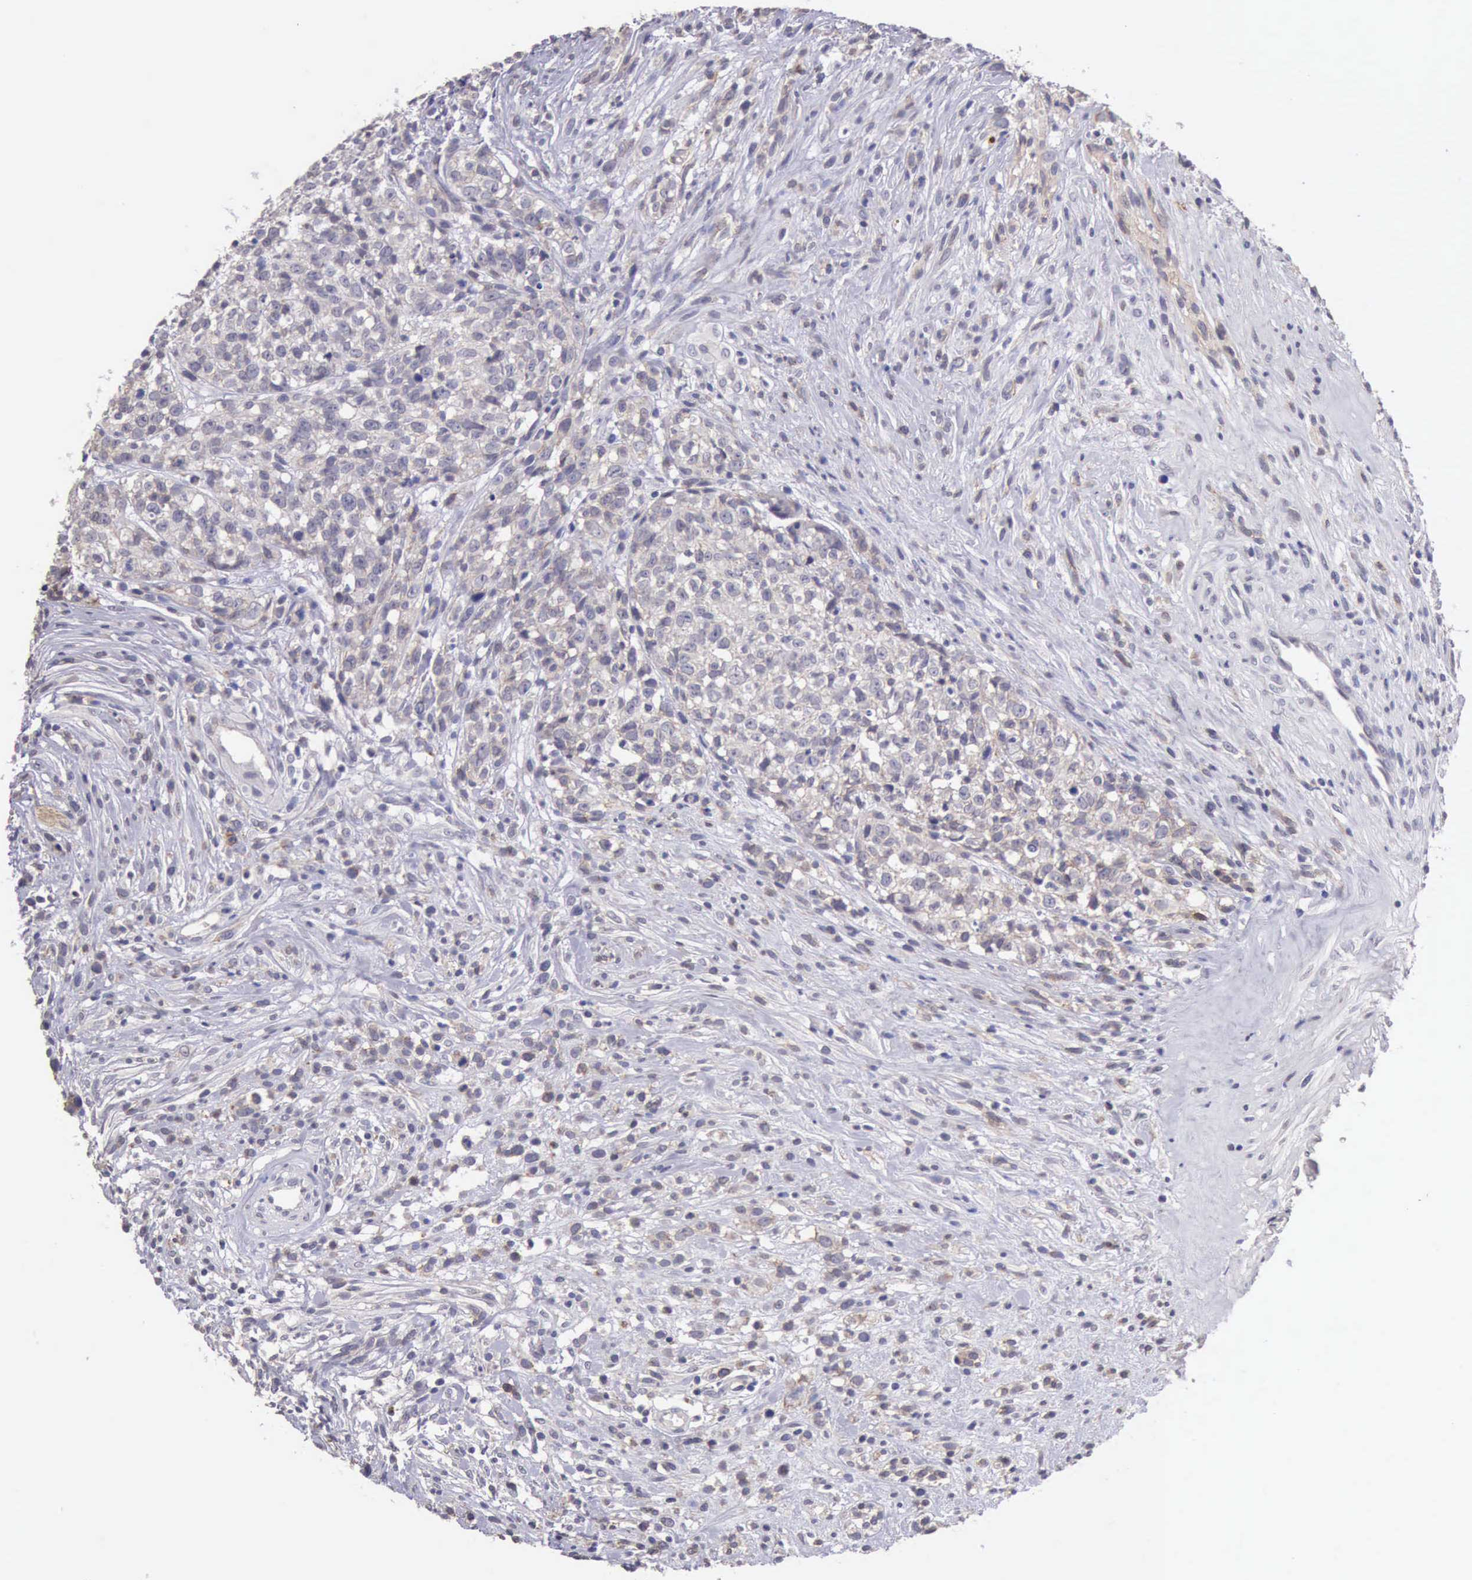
{"staining": {"intensity": "weak", "quantity": "25%-75%", "location": "cytoplasmic/membranous"}, "tissue": "glioma", "cell_type": "Tumor cells", "image_type": "cancer", "snomed": [{"axis": "morphology", "description": "Glioma, malignant, High grade"}, {"axis": "topography", "description": "Brain"}], "caption": "The histopathology image reveals staining of high-grade glioma (malignant), revealing weak cytoplasmic/membranous protein staining (brown color) within tumor cells. (DAB IHC with brightfield microscopy, high magnification).", "gene": "KCND1", "patient": {"sex": "male", "age": 66}}